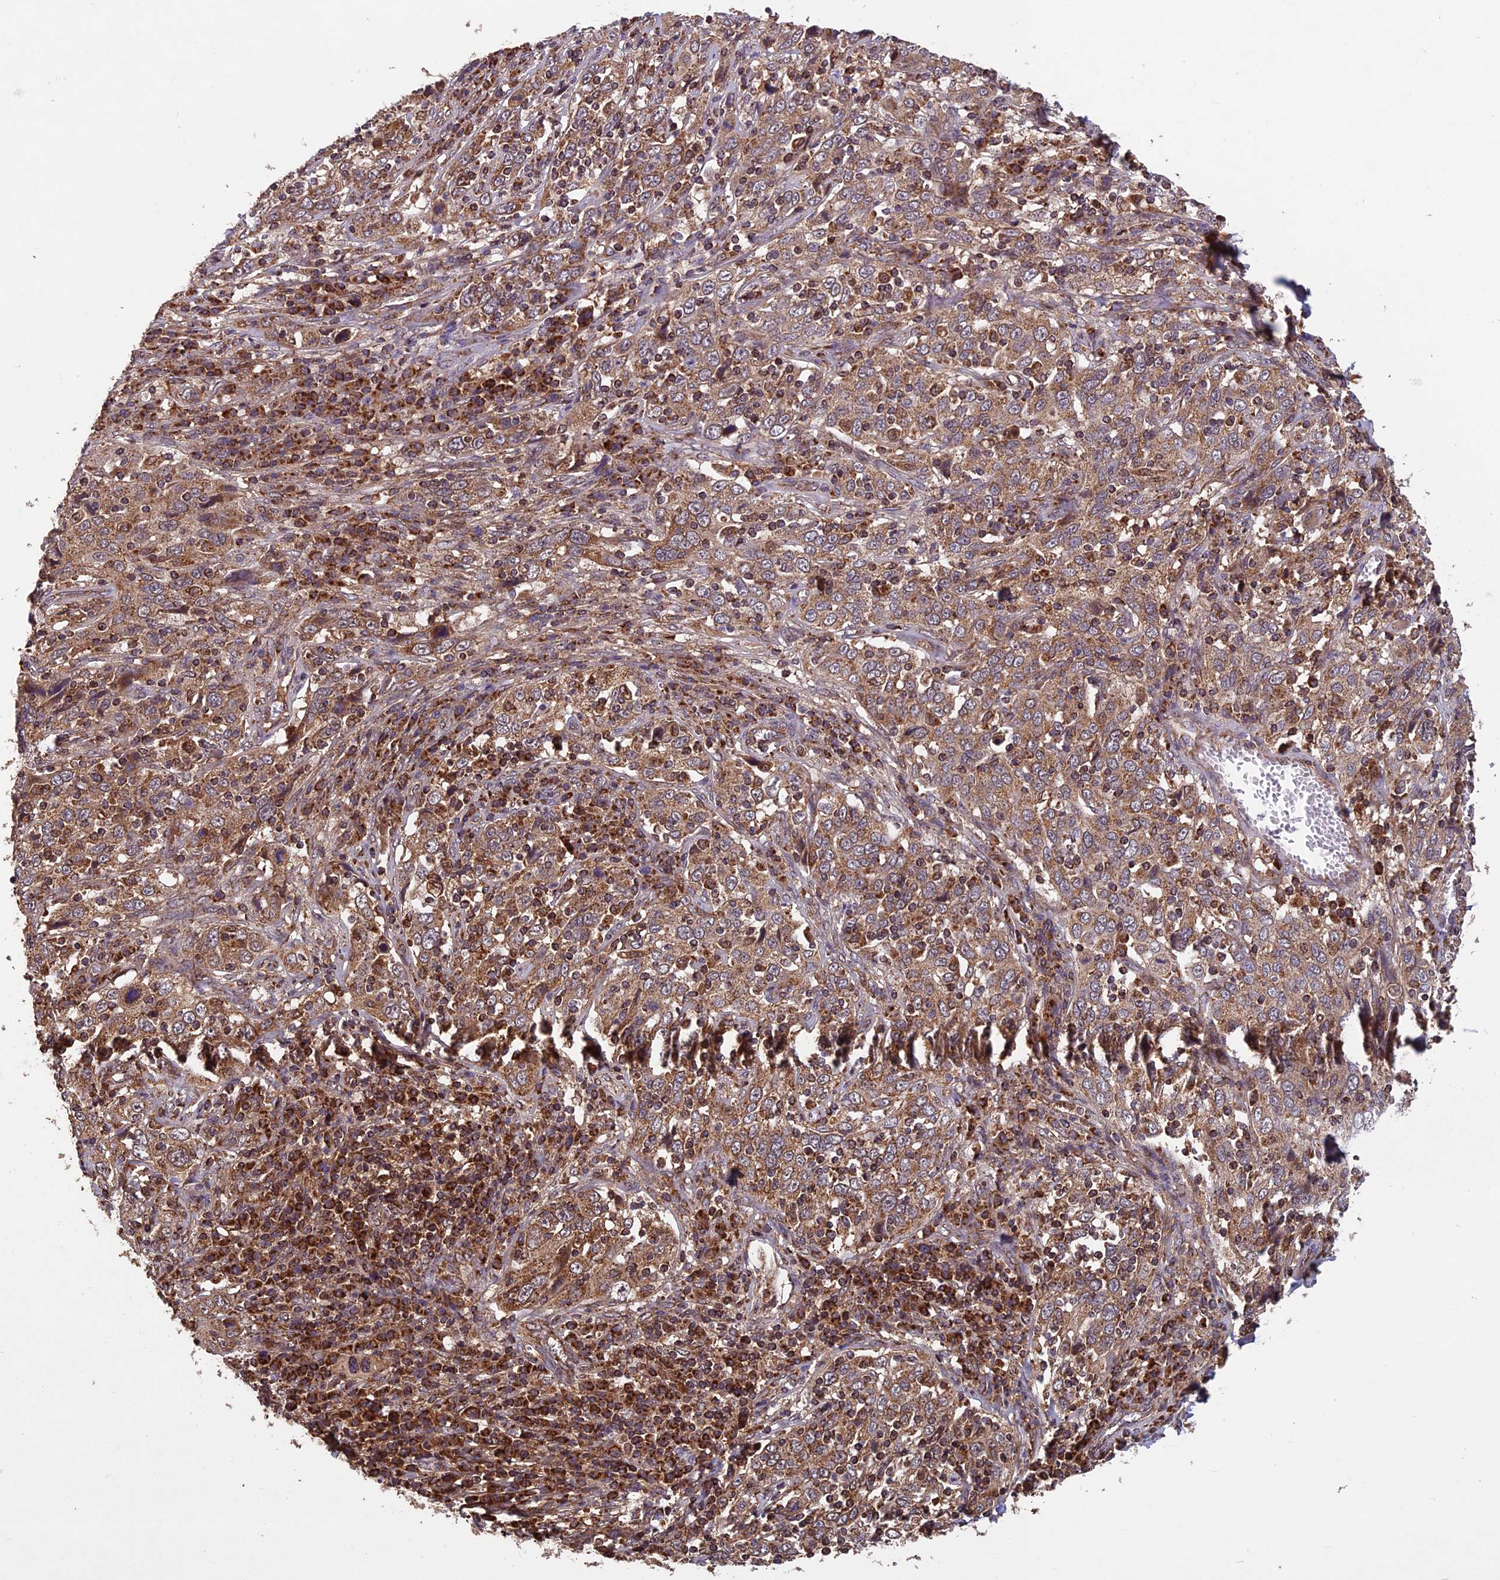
{"staining": {"intensity": "moderate", "quantity": ">75%", "location": "cytoplasmic/membranous"}, "tissue": "cervical cancer", "cell_type": "Tumor cells", "image_type": "cancer", "snomed": [{"axis": "morphology", "description": "Squamous cell carcinoma, NOS"}, {"axis": "topography", "description": "Cervix"}], "caption": "Immunohistochemical staining of cervical cancer (squamous cell carcinoma) reveals medium levels of moderate cytoplasmic/membranous protein positivity in about >75% of tumor cells.", "gene": "CCDC15", "patient": {"sex": "female", "age": 46}}